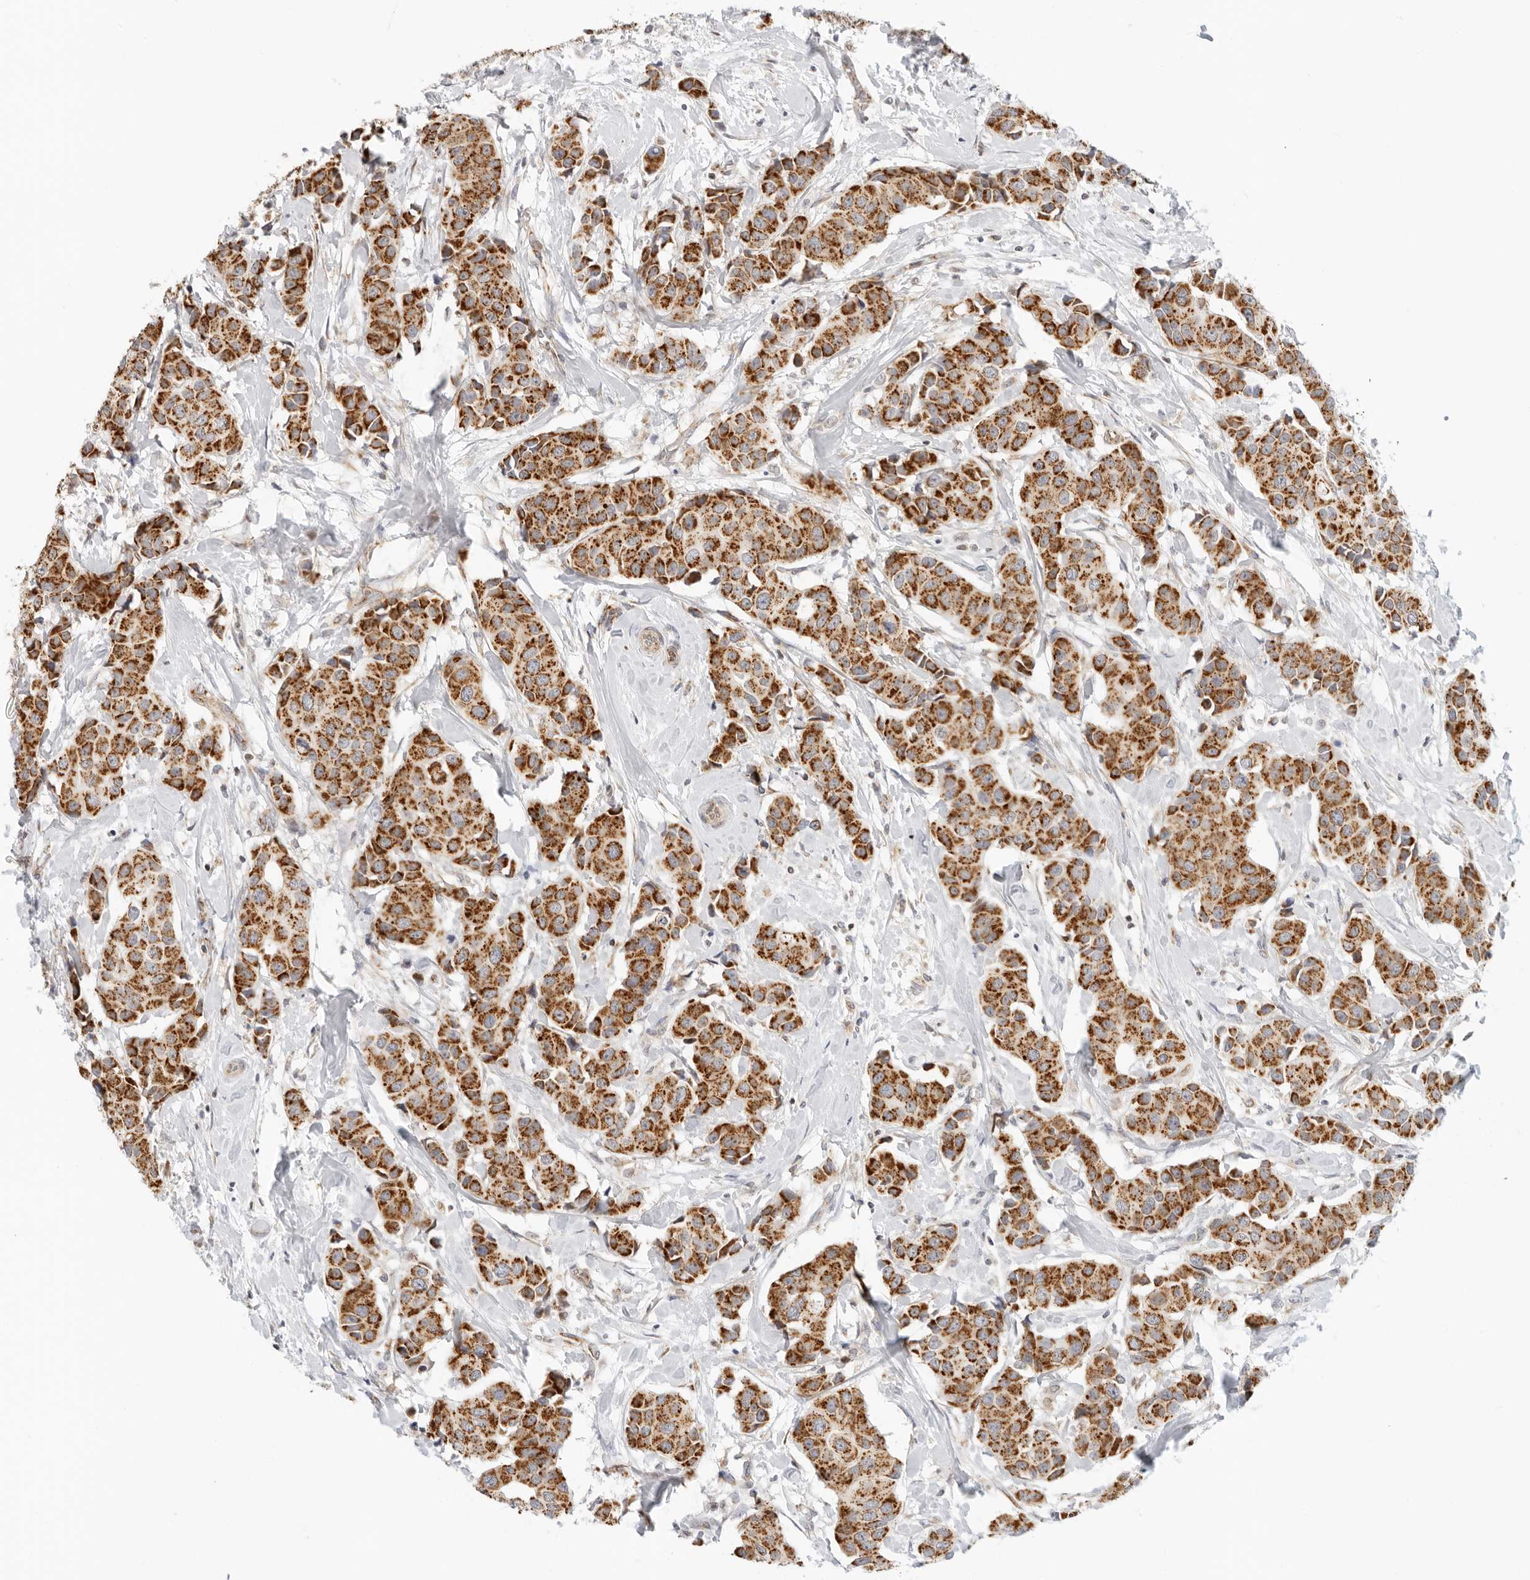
{"staining": {"intensity": "strong", "quantity": ">75%", "location": "cytoplasmic/membranous"}, "tissue": "breast cancer", "cell_type": "Tumor cells", "image_type": "cancer", "snomed": [{"axis": "morphology", "description": "Normal tissue, NOS"}, {"axis": "morphology", "description": "Duct carcinoma"}, {"axis": "topography", "description": "Breast"}], "caption": "A high amount of strong cytoplasmic/membranous staining is identified in about >75% of tumor cells in infiltrating ductal carcinoma (breast) tissue. The staining is performed using DAB brown chromogen to label protein expression. The nuclei are counter-stained blue using hematoxylin.", "gene": "RC3H1", "patient": {"sex": "female", "age": 39}}